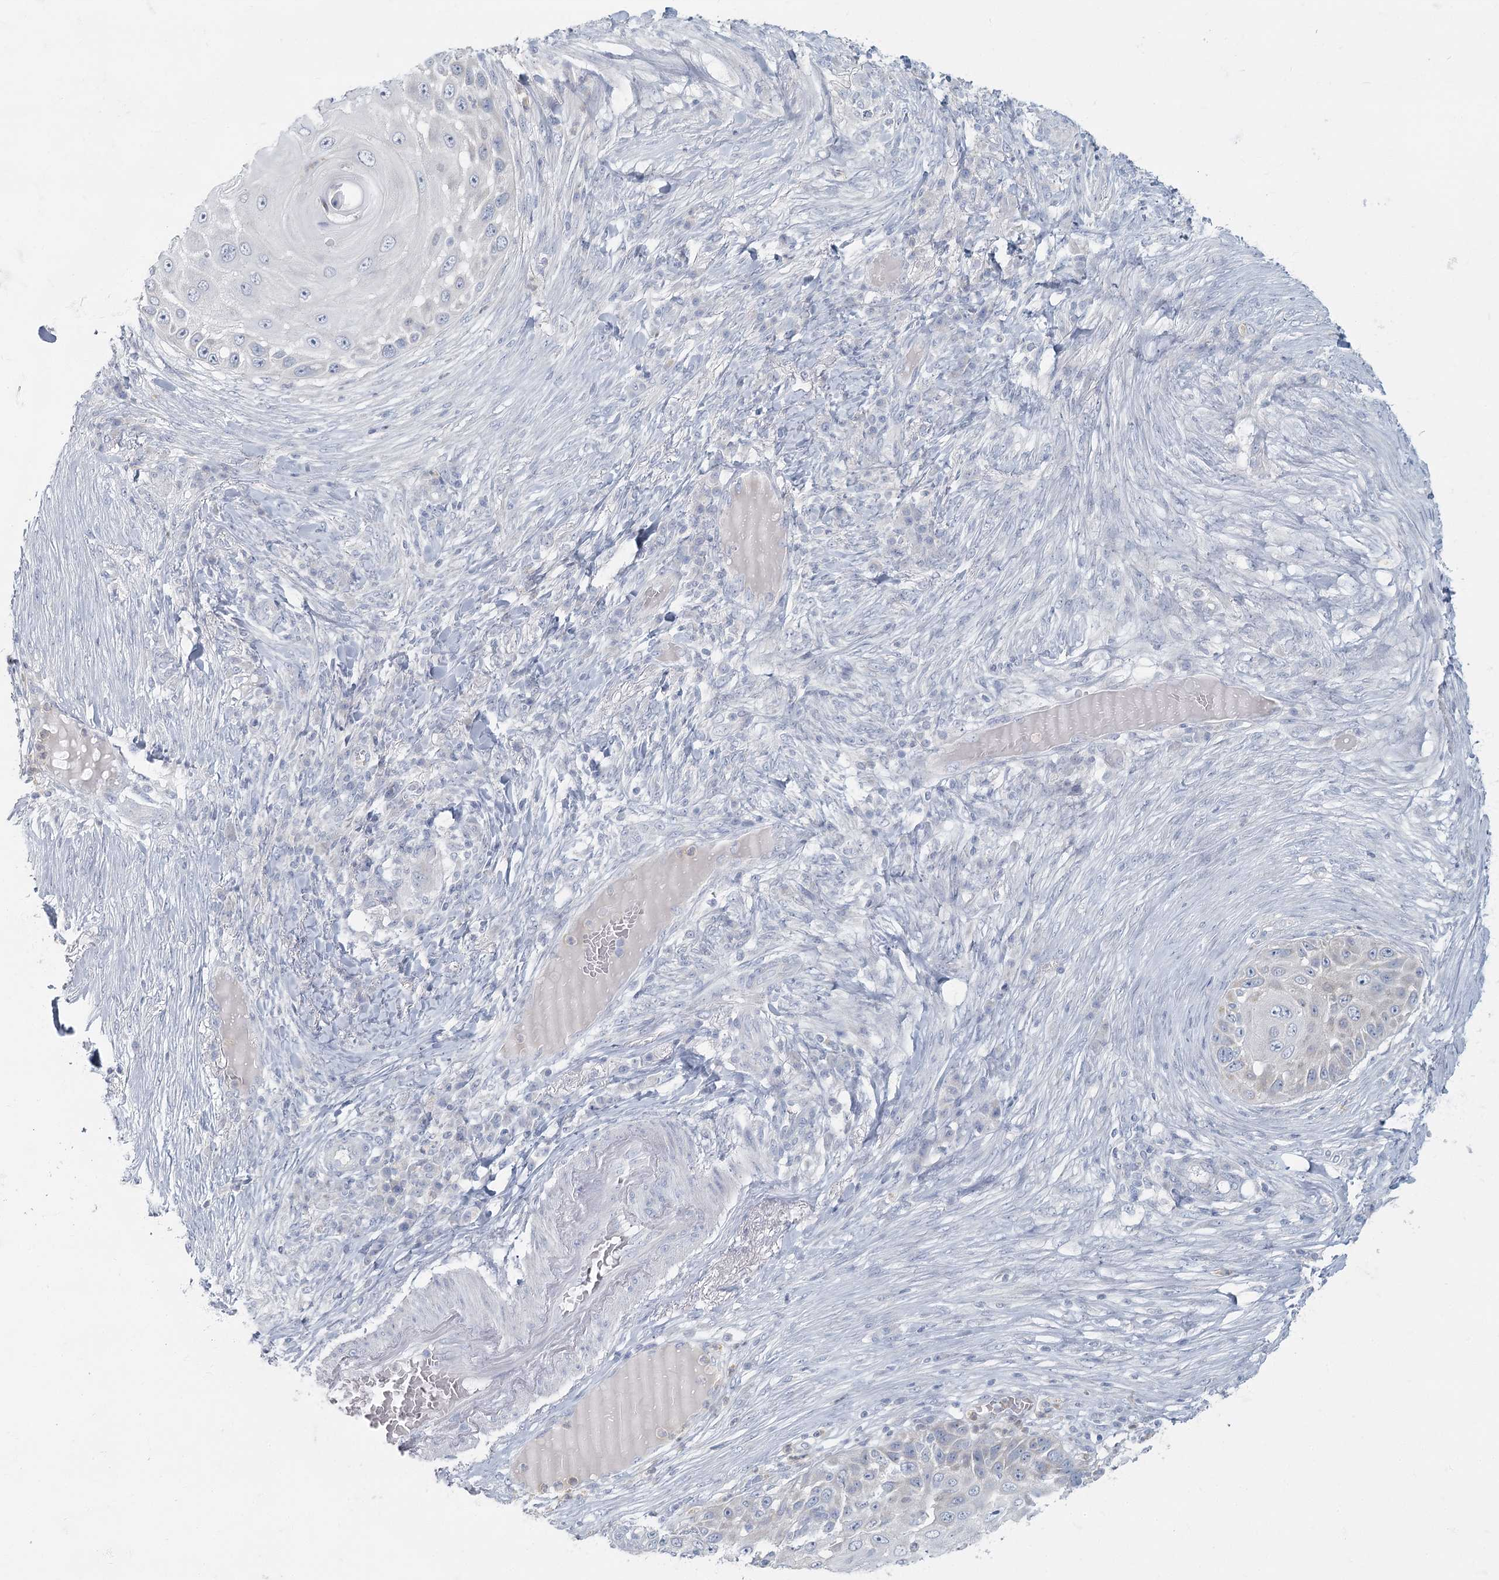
{"staining": {"intensity": "negative", "quantity": "none", "location": "none"}, "tissue": "skin cancer", "cell_type": "Tumor cells", "image_type": "cancer", "snomed": [{"axis": "morphology", "description": "Squamous cell carcinoma, NOS"}, {"axis": "topography", "description": "Skin"}], "caption": "Squamous cell carcinoma (skin) was stained to show a protein in brown. There is no significant staining in tumor cells.", "gene": "FAM110C", "patient": {"sex": "female", "age": 44}}